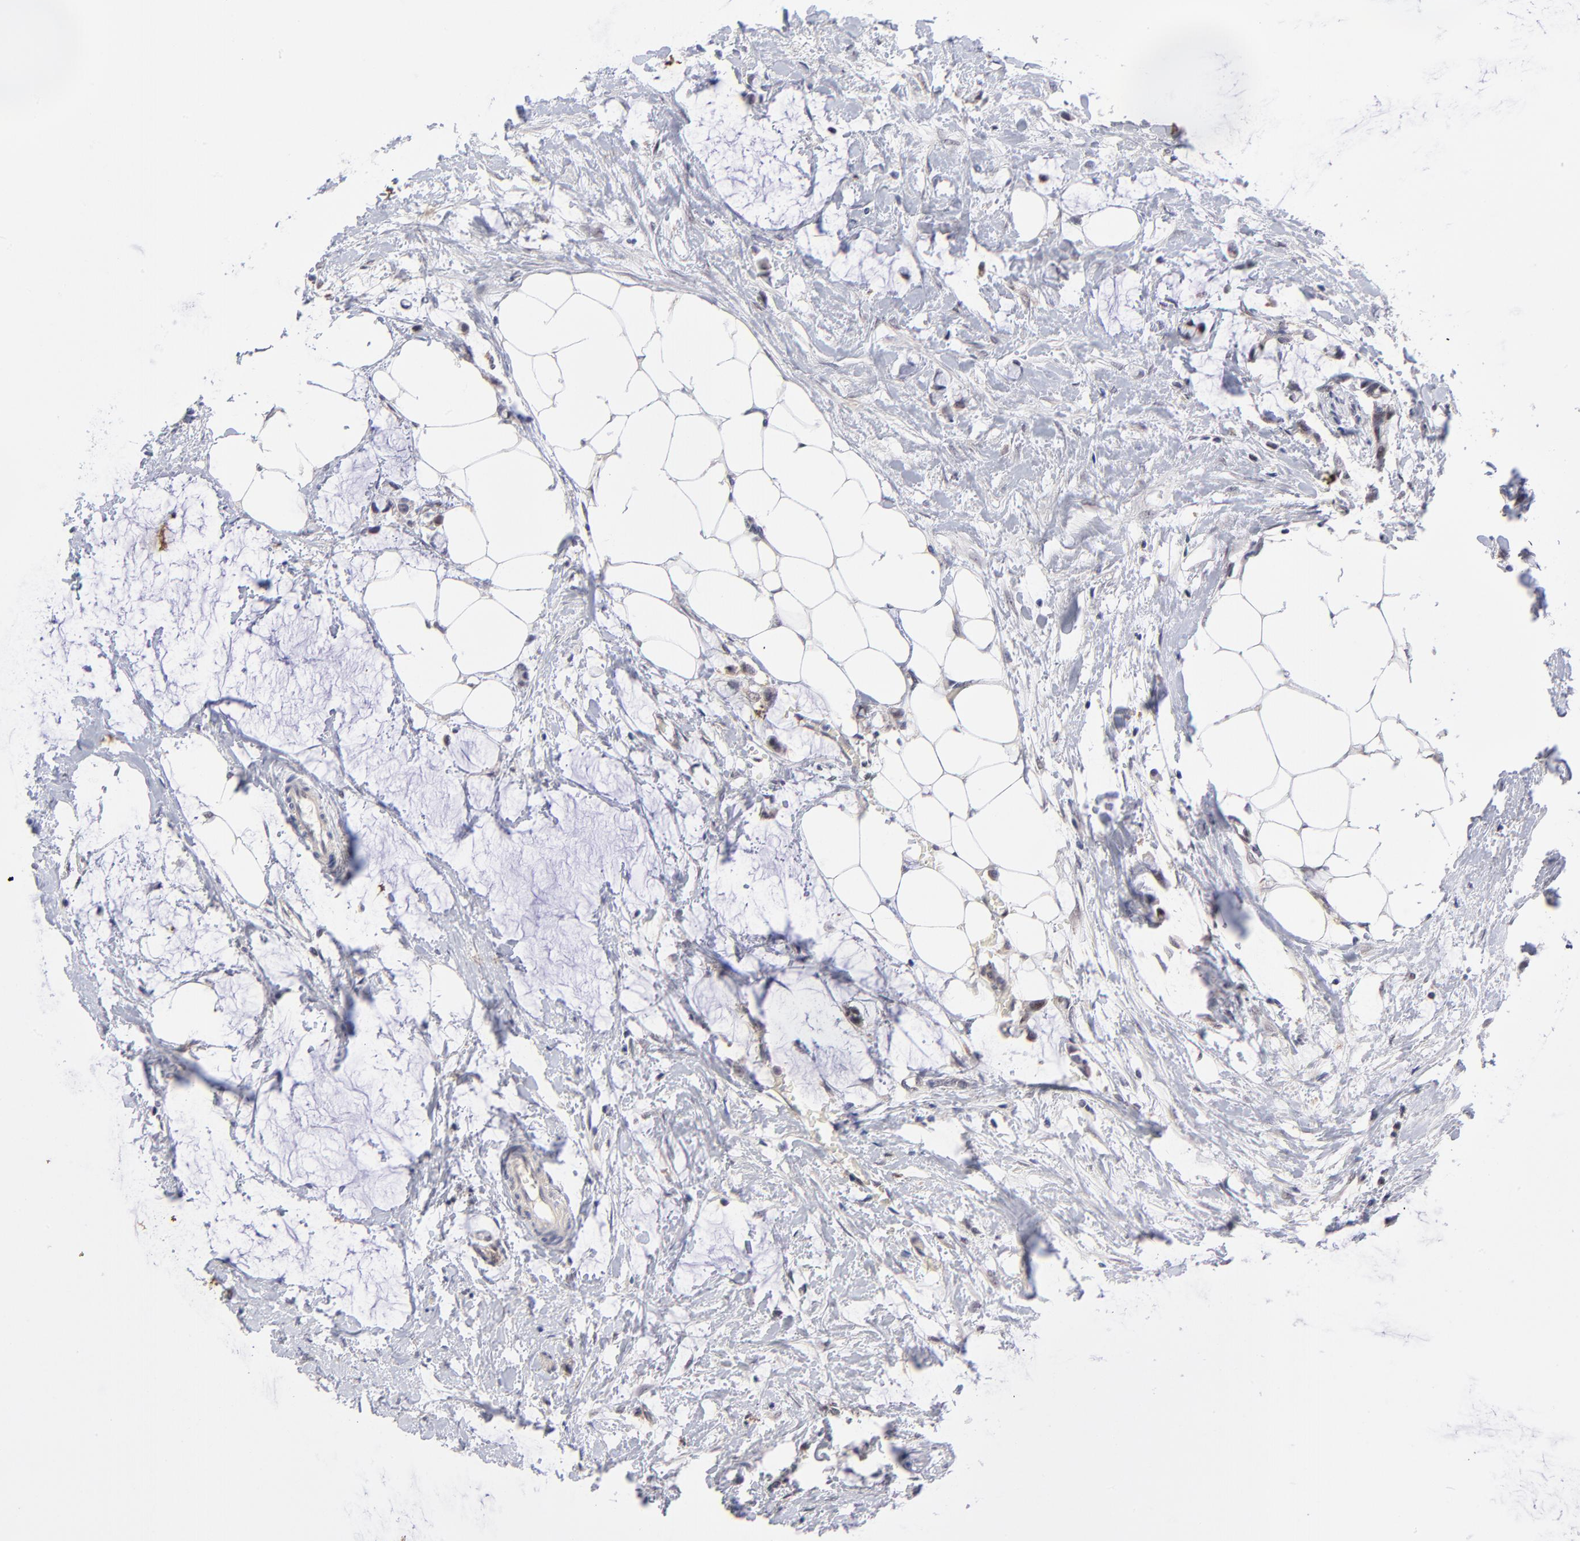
{"staining": {"intensity": "weak", "quantity": "<25%", "location": "cytoplasmic/membranous"}, "tissue": "colorectal cancer", "cell_type": "Tumor cells", "image_type": "cancer", "snomed": [{"axis": "morphology", "description": "Normal tissue, NOS"}, {"axis": "morphology", "description": "Adenocarcinoma, NOS"}, {"axis": "topography", "description": "Colon"}, {"axis": "topography", "description": "Peripheral nerve tissue"}], "caption": "Adenocarcinoma (colorectal) was stained to show a protein in brown. There is no significant positivity in tumor cells.", "gene": "UBE2E3", "patient": {"sex": "male", "age": 14}}